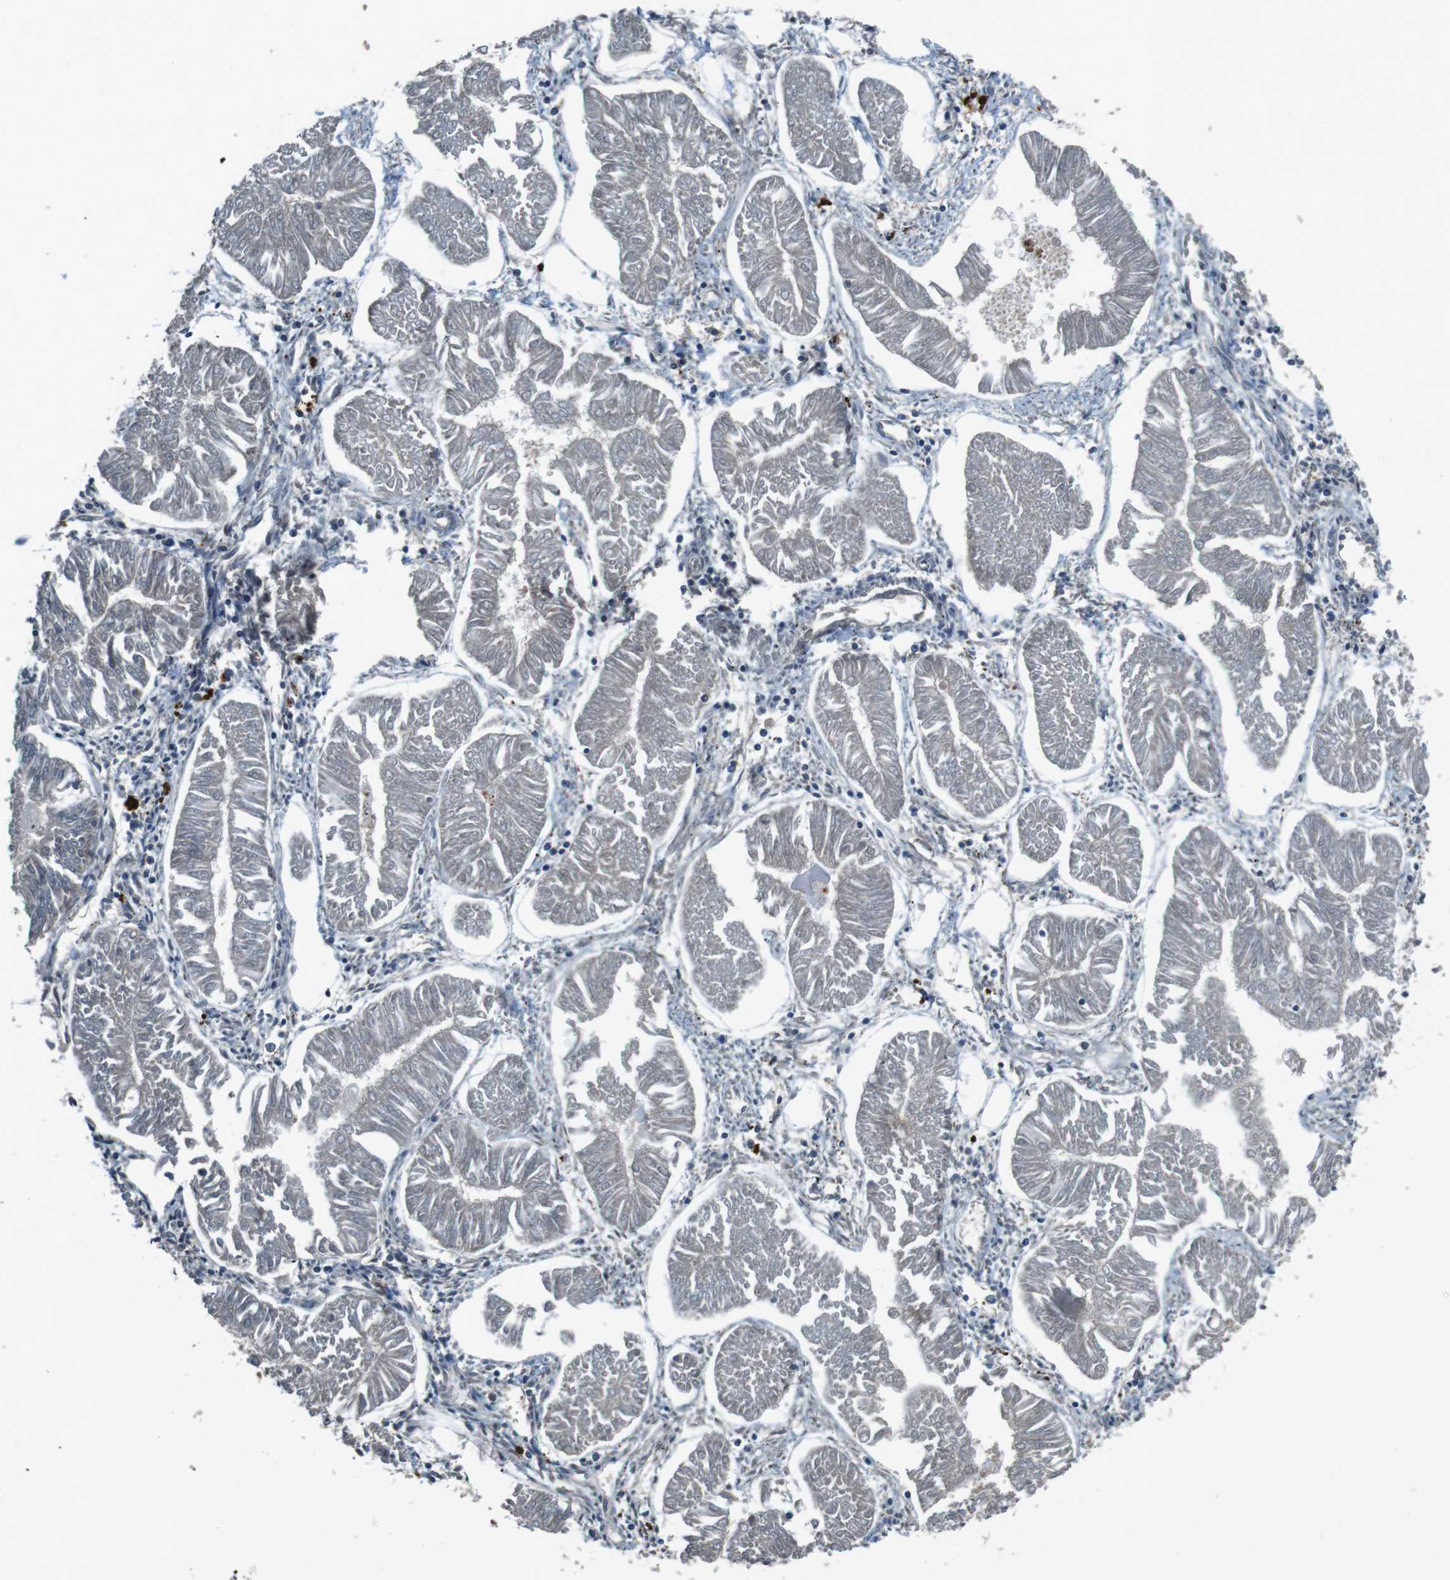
{"staining": {"intensity": "negative", "quantity": "none", "location": "none"}, "tissue": "endometrial cancer", "cell_type": "Tumor cells", "image_type": "cancer", "snomed": [{"axis": "morphology", "description": "Adenocarcinoma, NOS"}, {"axis": "topography", "description": "Endometrium"}], "caption": "An immunohistochemistry image of endometrial cancer is shown. There is no staining in tumor cells of endometrial cancer.", "gene": "USP7", "patient": {"sex": "female", "age": 53}}